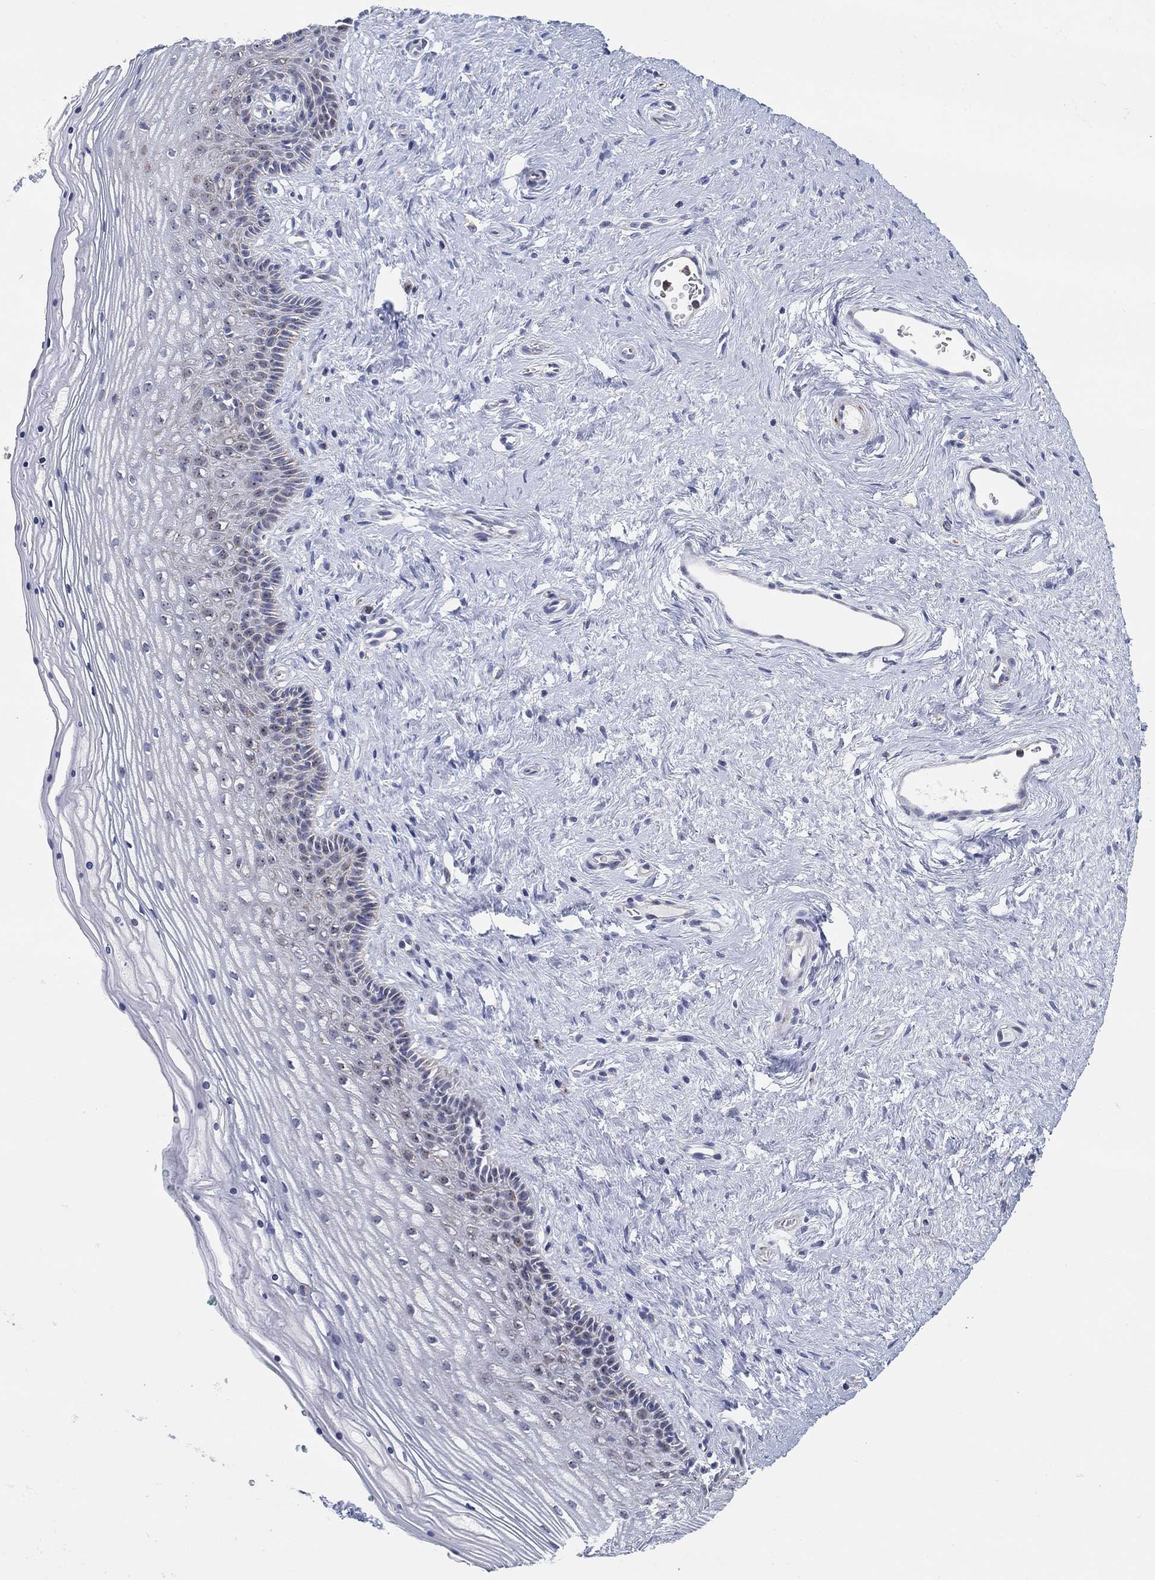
{"staining": {"intensity": "negative", "quantity": "none", "location": "none"}, "tissue": "vagina", "cell_type": "Squamous epithelial cells", "image_type": "normal", "snomed": [{"axis": "morphology", "description": "Normal tissue, NOS"}, {"axis": "topography", "description": "Vagina"}], "caption": "High power microscopy histopathology image of an IHC photomicrograph of unremarkable vagina, revealing no significant expression in squamous epithelial cells. The staining is performed using DAB brown chromogen with nuclei counter-stained in using hematoxylin.", "gene": "GCAT", "patient": {"sex": "female", "age": 45}}